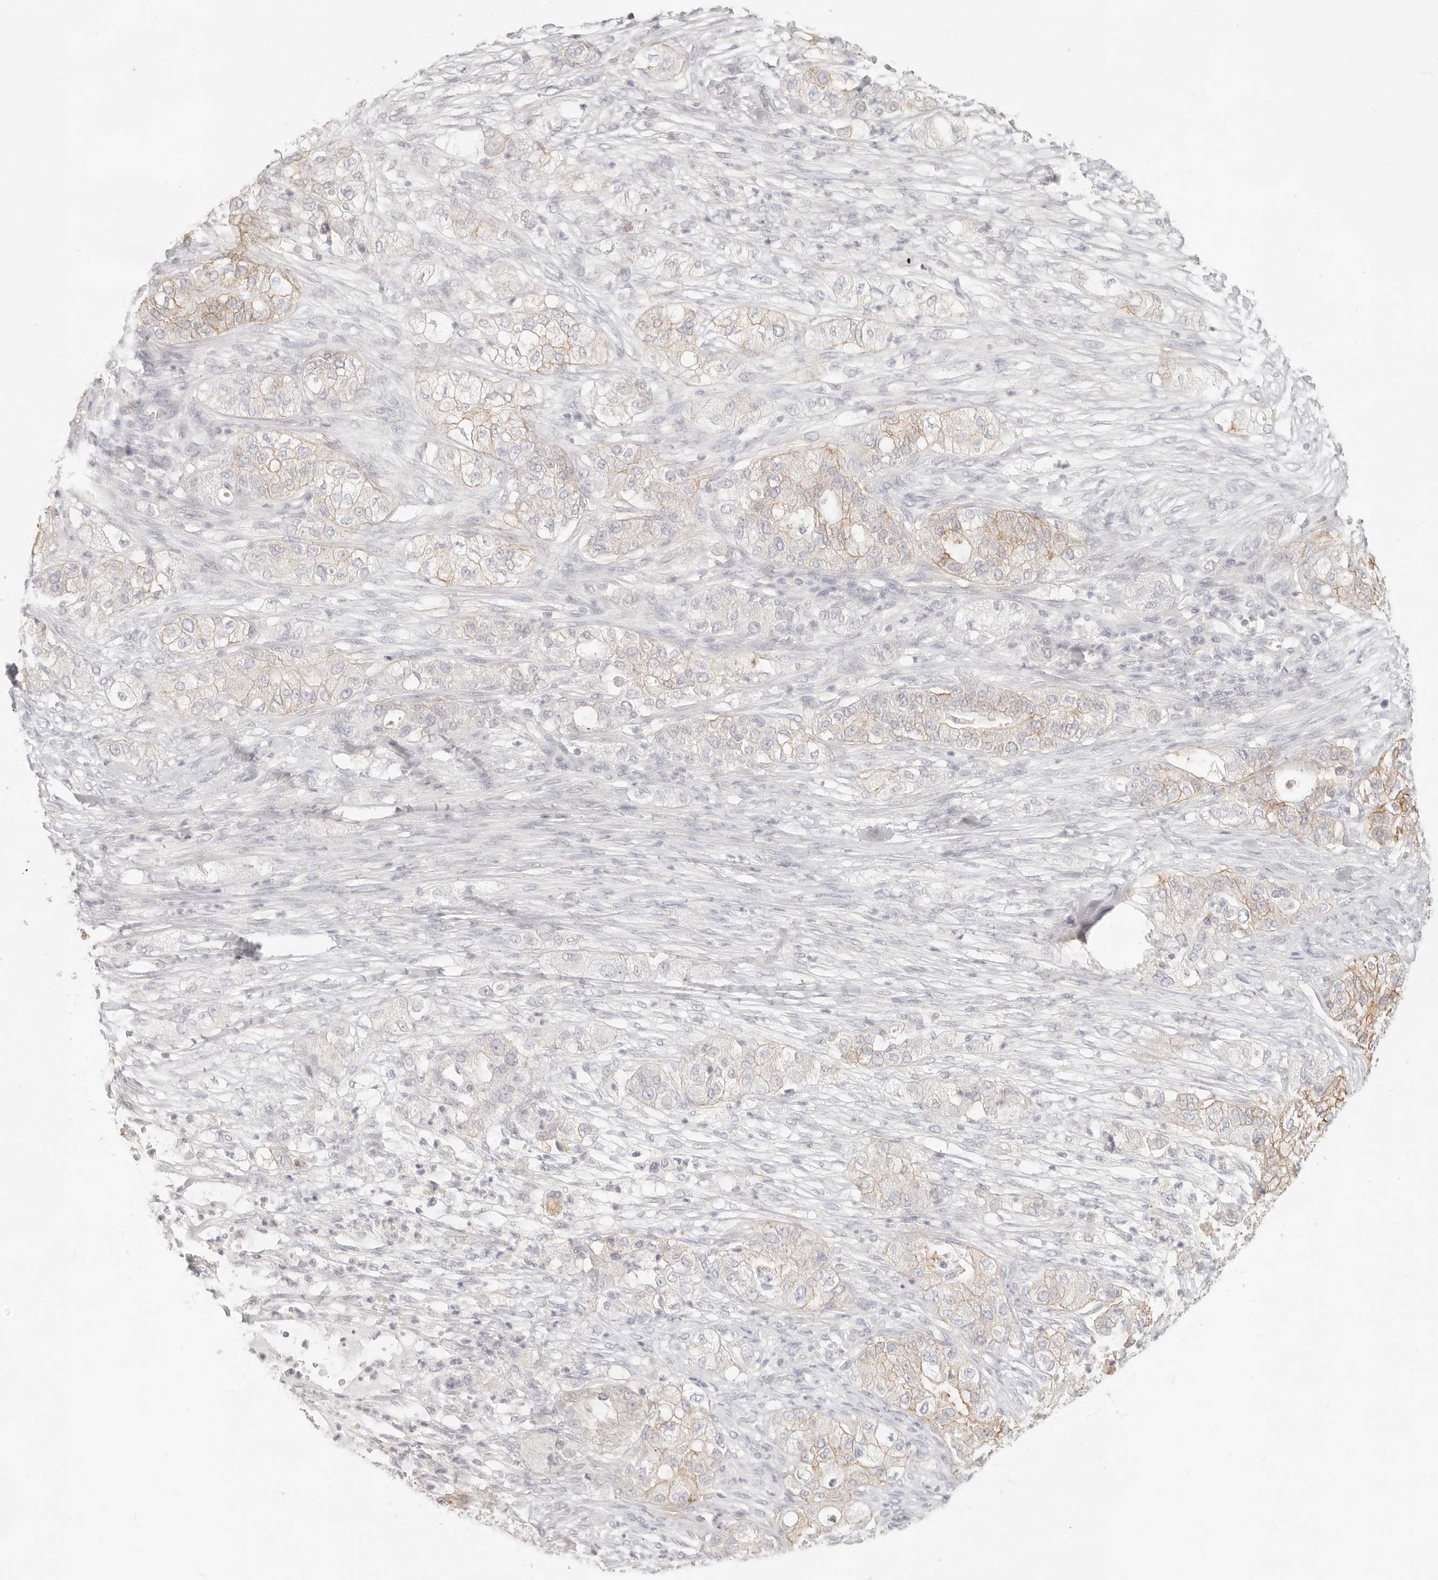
{"staining": {"intensity": "weak", "quantity": "25%-75%", "location": "cytoplasmic/membranous"}, "tissue": "pancreatic cancer", "cell_type": "Tumor cells", "image_type": "cancer", "snomed": [{"axis": "morphology", "description": "Adenocarcinoma, NOS"}, {"axis": "topography", "description": "Pancreas"}], "caption": "Pancreatic adenocarcinoma stained for a protein (brown) shows weak cytoplasmic/membranous positive positivity in approximately 25%-75% of tumor cells.", "gene": "EPCAM", "patient": {"sex": "female", "age": 78}}